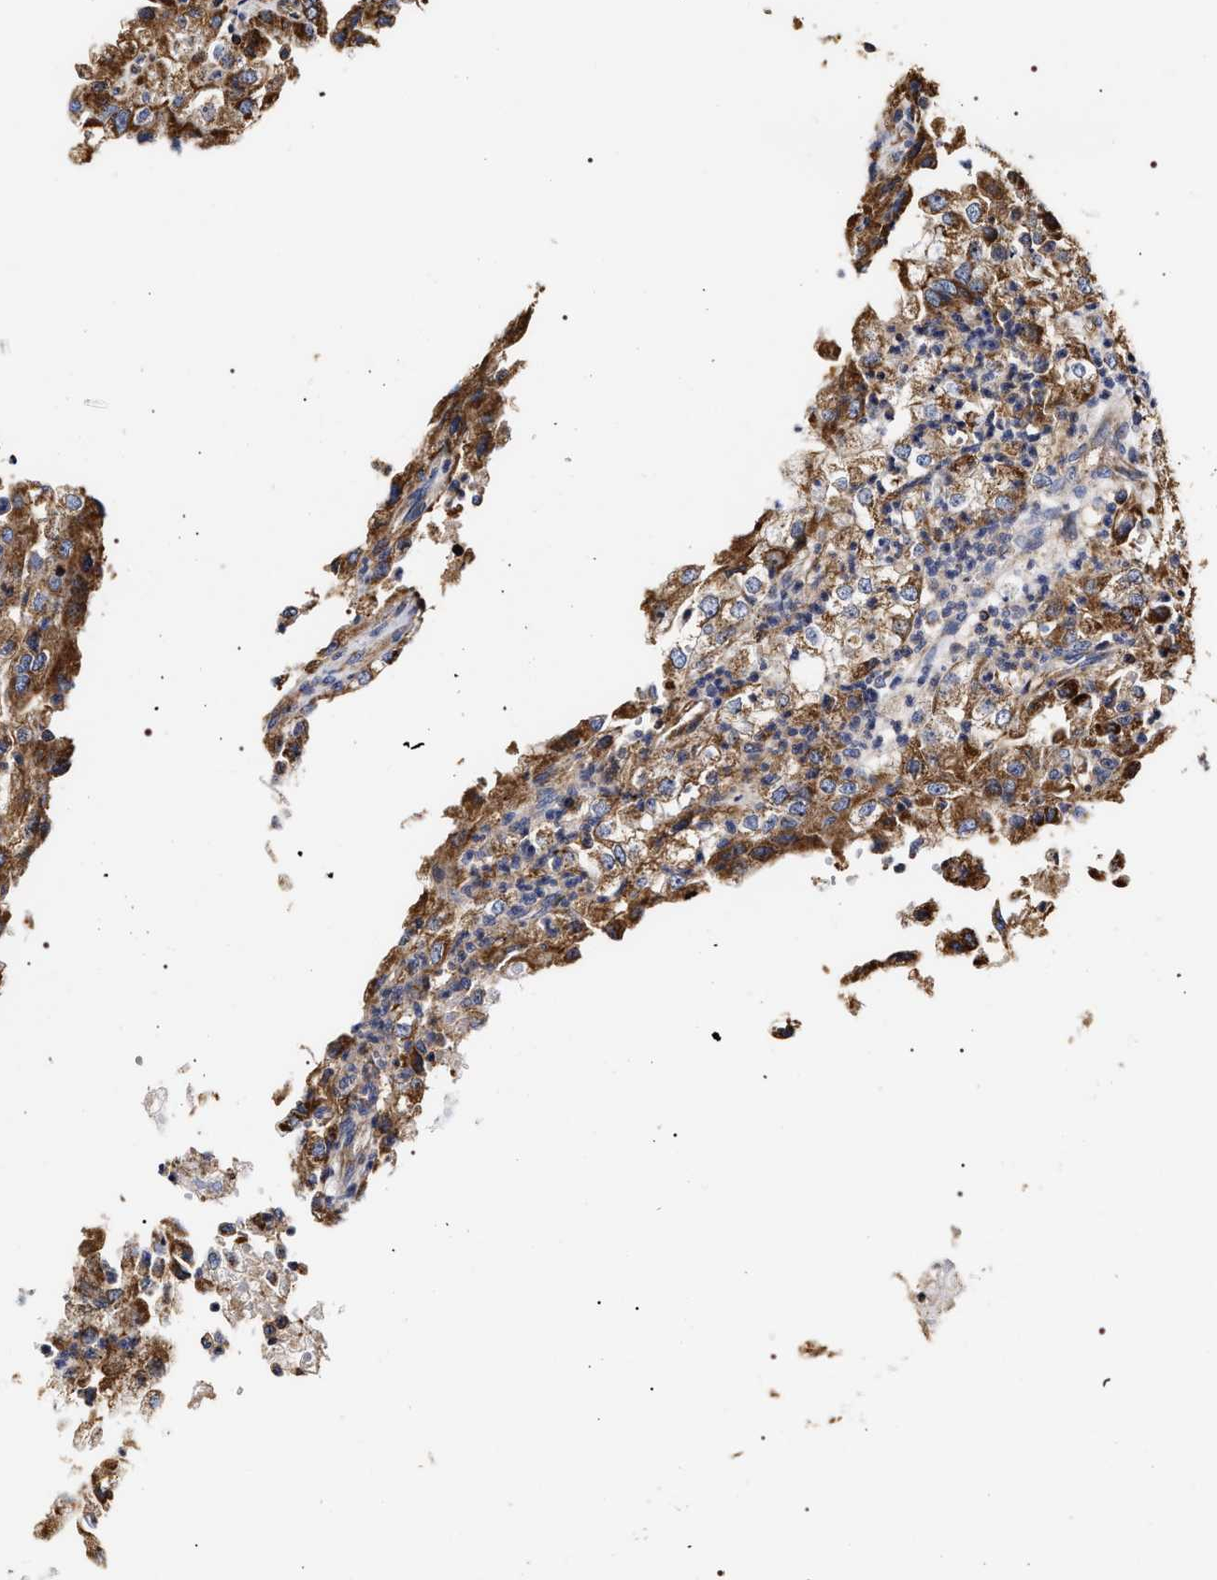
{"staining": {"intensity": "moderate", "quantity": ">75%", "location": "cytoplasmic/membranous"}, "tissue": "renal cancer", "cell_type": "Tumor cells", "image_type": "cancer", "snomed": [{"axis": "morphology", "description": "Adenocarcinoma, NOS"}, {"axis": "topography", "description": "Kidney"}], "caption": "Protein staining demonstrates moderate cytoplasmic/membranous positivity in approximately >75% of tumor cells in renal adenocarcinoma.", "gene": "COG5", "patient": {"sex": "female", "age": 54}}